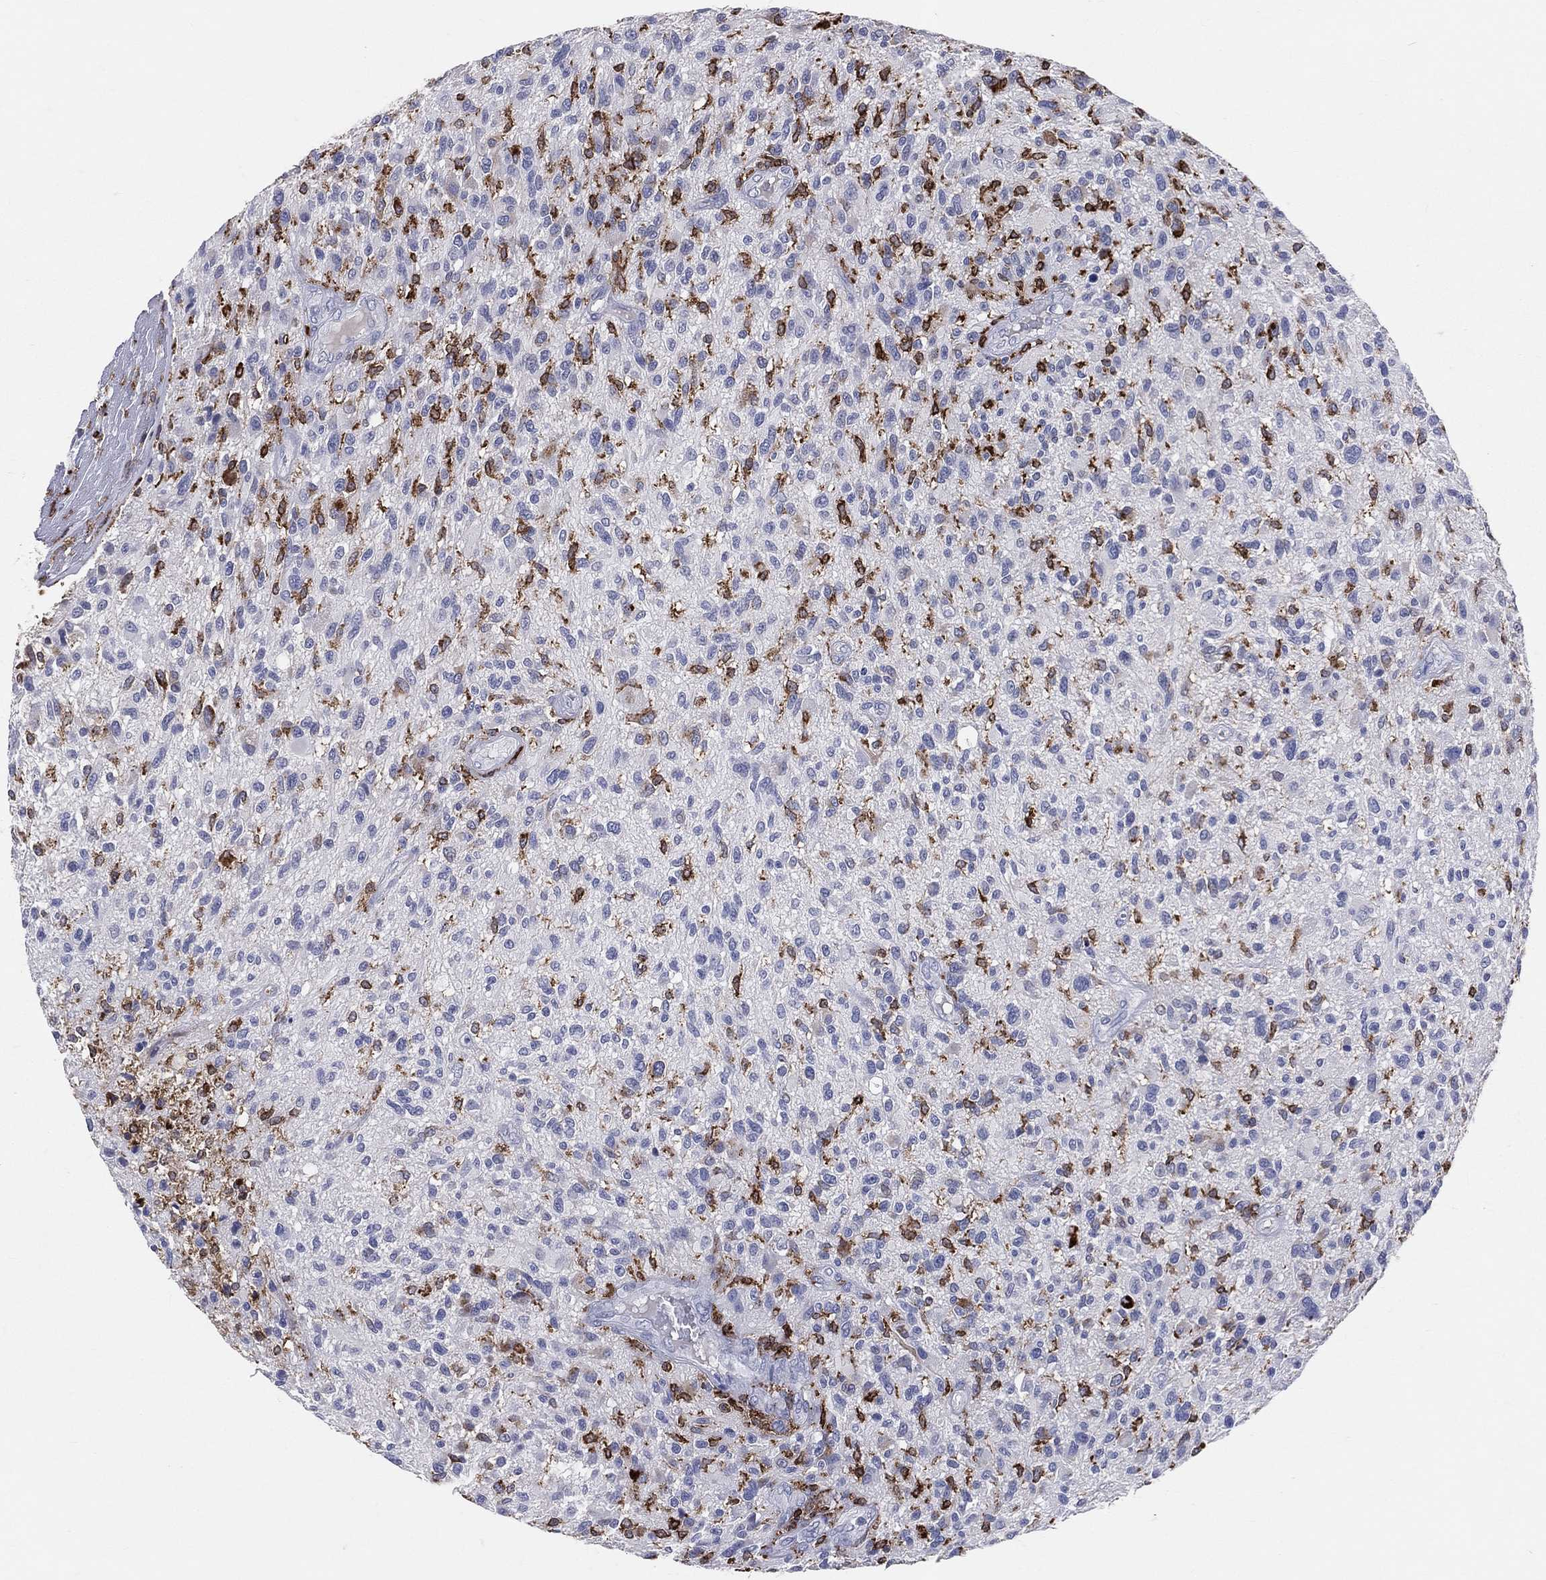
{"staining": {"intensity": "strong", "quantity": "<25%", "location": "cytoplasmic/membranous"}, "tissue": "glioma", "cell_type": "Tumor cells", "image_type": "cancer", "snomed": [{"axis": "morphology", "description": "Glioma, malignant, High grade"}, {"axis": "topography", "description": "Brain"}], "caption": "Immunohistochemical staining of malignant high-grade glioma shows medium levels of strong cytoplasmic/membranous protein positivity in approximately <25% of tumor cells.", "gene": "CD74", "patient": {"sex": "male", "age": 47}}